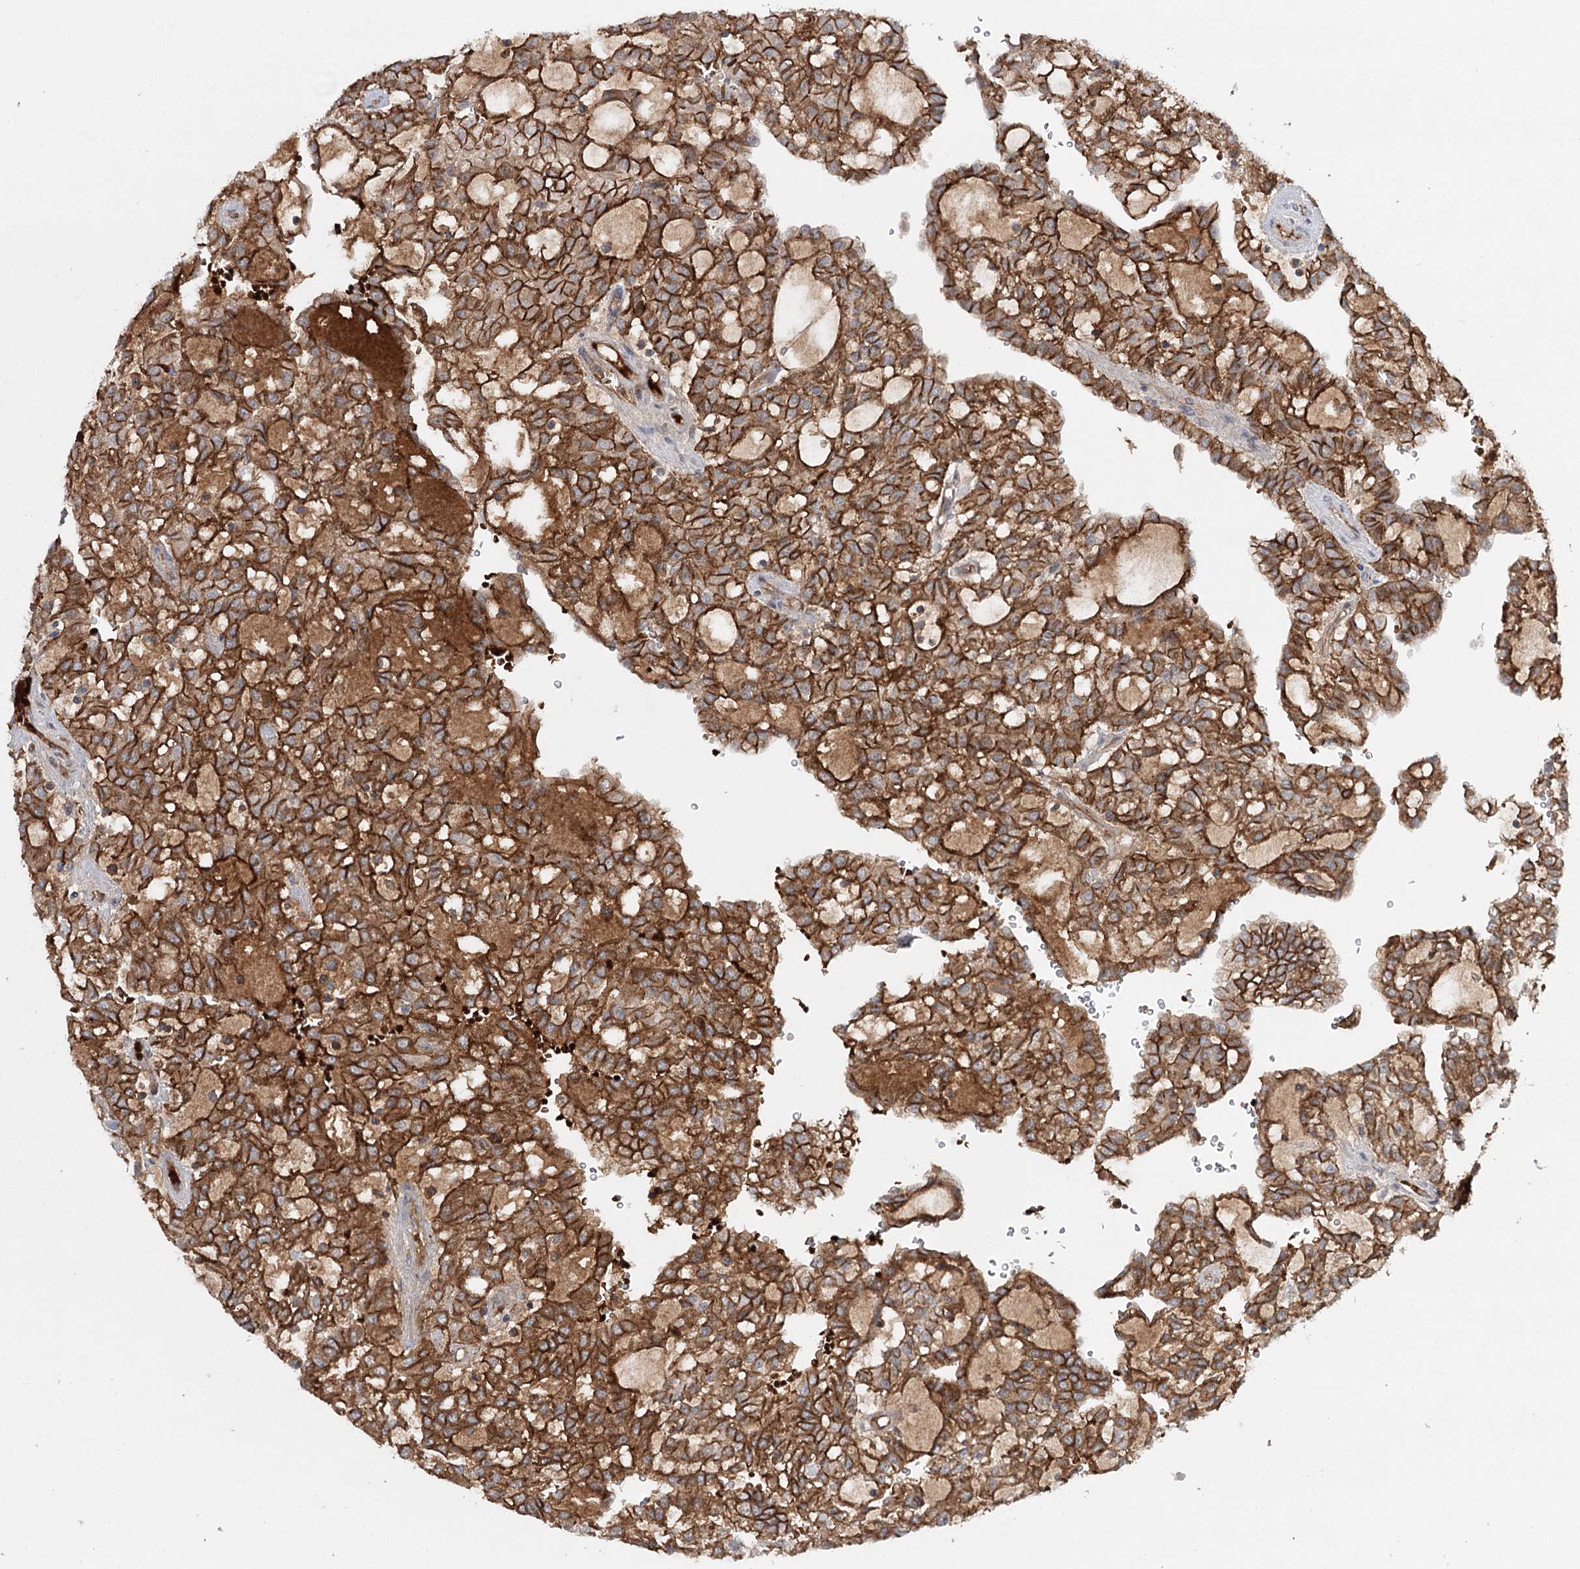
{"staining": {"intensity": "strong", "quantity": ">75%", "location": "cytoplasmic/membranous"}, "tissue": "renal cancer", "cell_type": "Tumor cells", "image_type": "cancer", "snomed": [{"axis": "morphology", "description": "Adenocarcinoma, NOS"}, {"axis": "topography", "description": "Kidney"}], "caption": "The image displays staining of renal cancer (adenocarcinoma), revealing strong cytoplasmic/membranous protein positivity (brown color) within tumor cells.", "gene": "PKP4", "patient": {"sex": "male", "age": 63}}